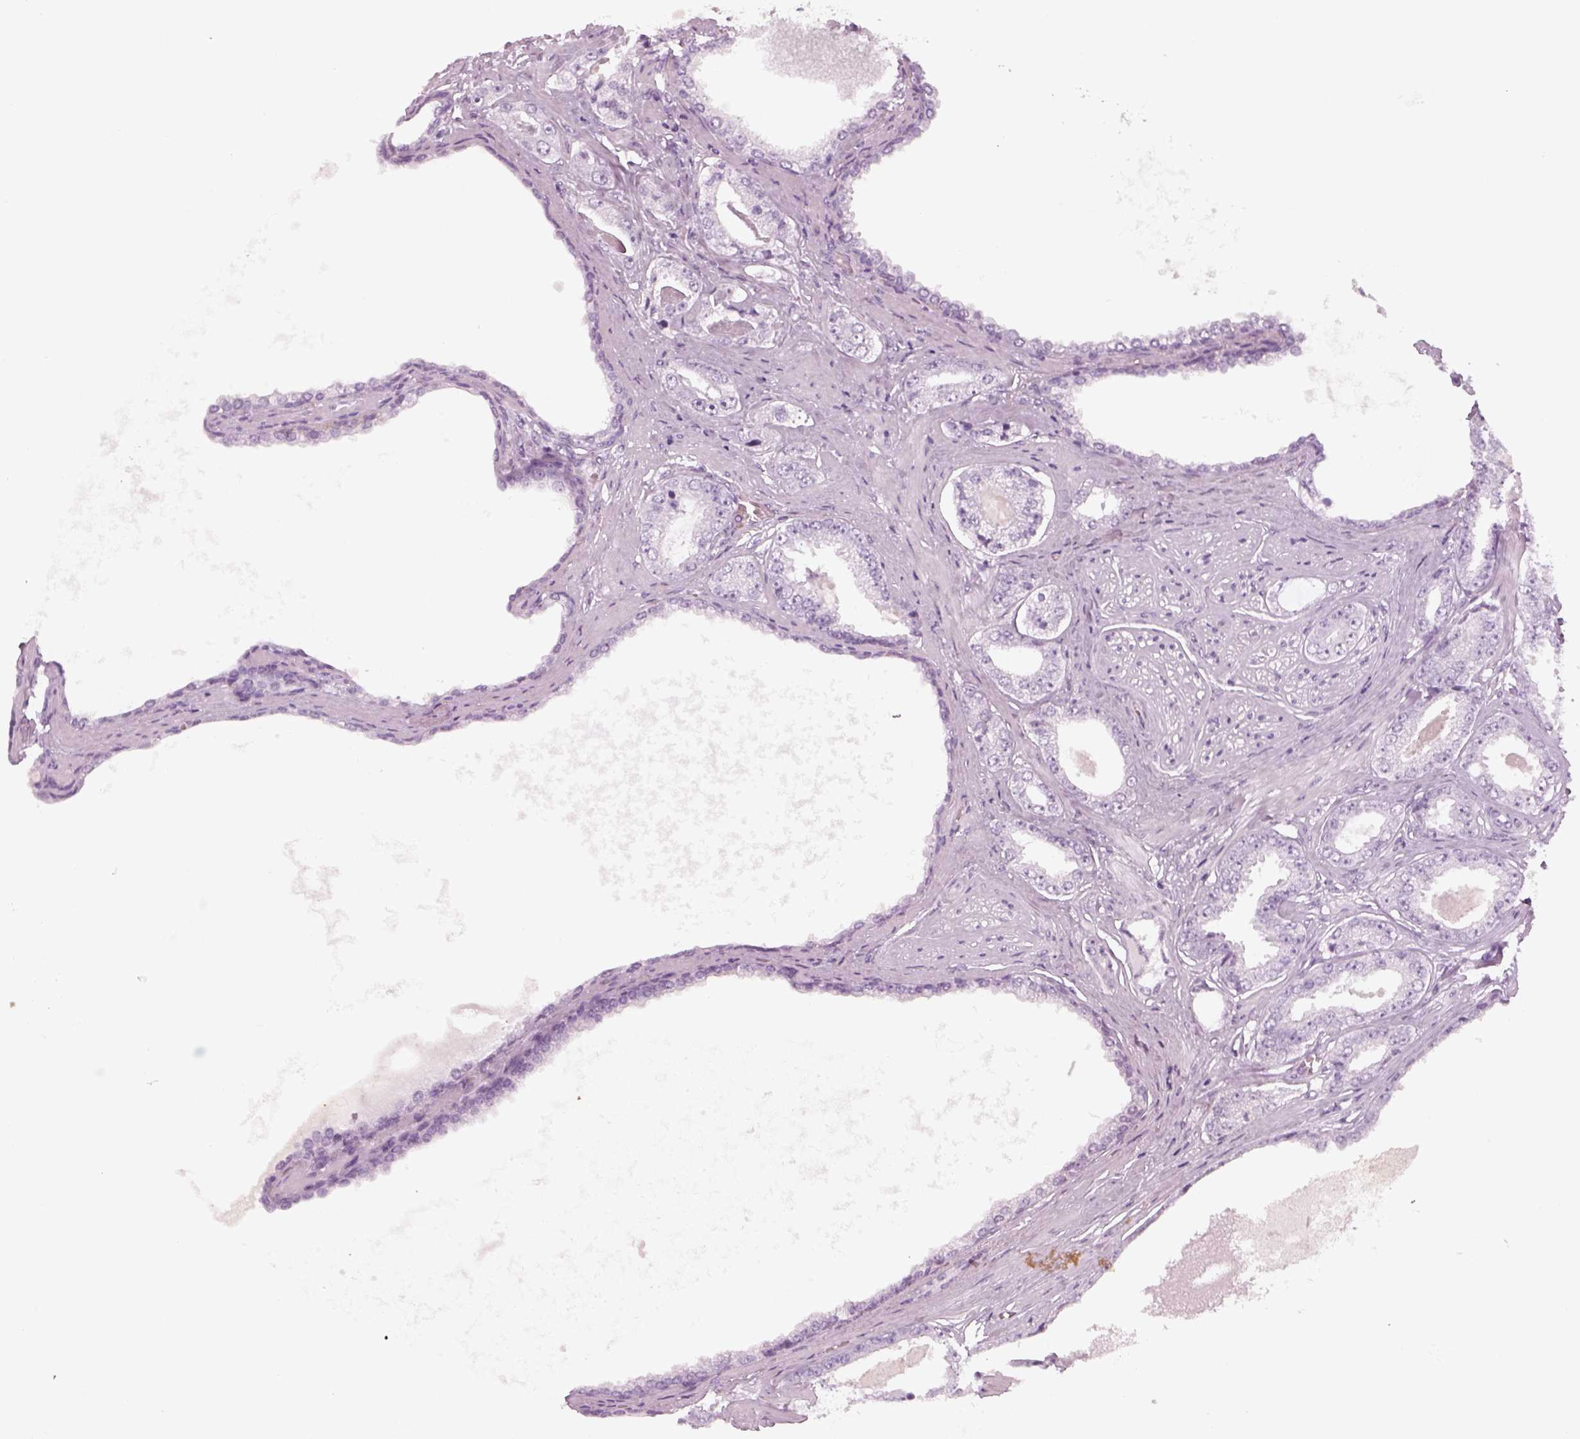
{"staining": {"intensity": "negative", "quantity": "none", "location": "none"}, "tissue": "prostate cancer", "cell_type": "Tumor cells", "image_type": "cancer", "snomed": [{"axis": "morphology", "description": "Adenocarcinoma, NOS"}, {"axis": "topography", "description": "Prostate"}], "caption": "This image is of prostate cancer stained with IHC to label a protein in brown with the nuclei are counter-stained blue. There is no staining in tumor cells. The staining was performed using DAB (3,3'-diaminobenzidine) to visualize the protein expression in brown, while the nuclei were stained in blue with hematoxylin (Magnification: 20x).", "gene": "SAG", "patient": {"sex": "male", "age": 64}}